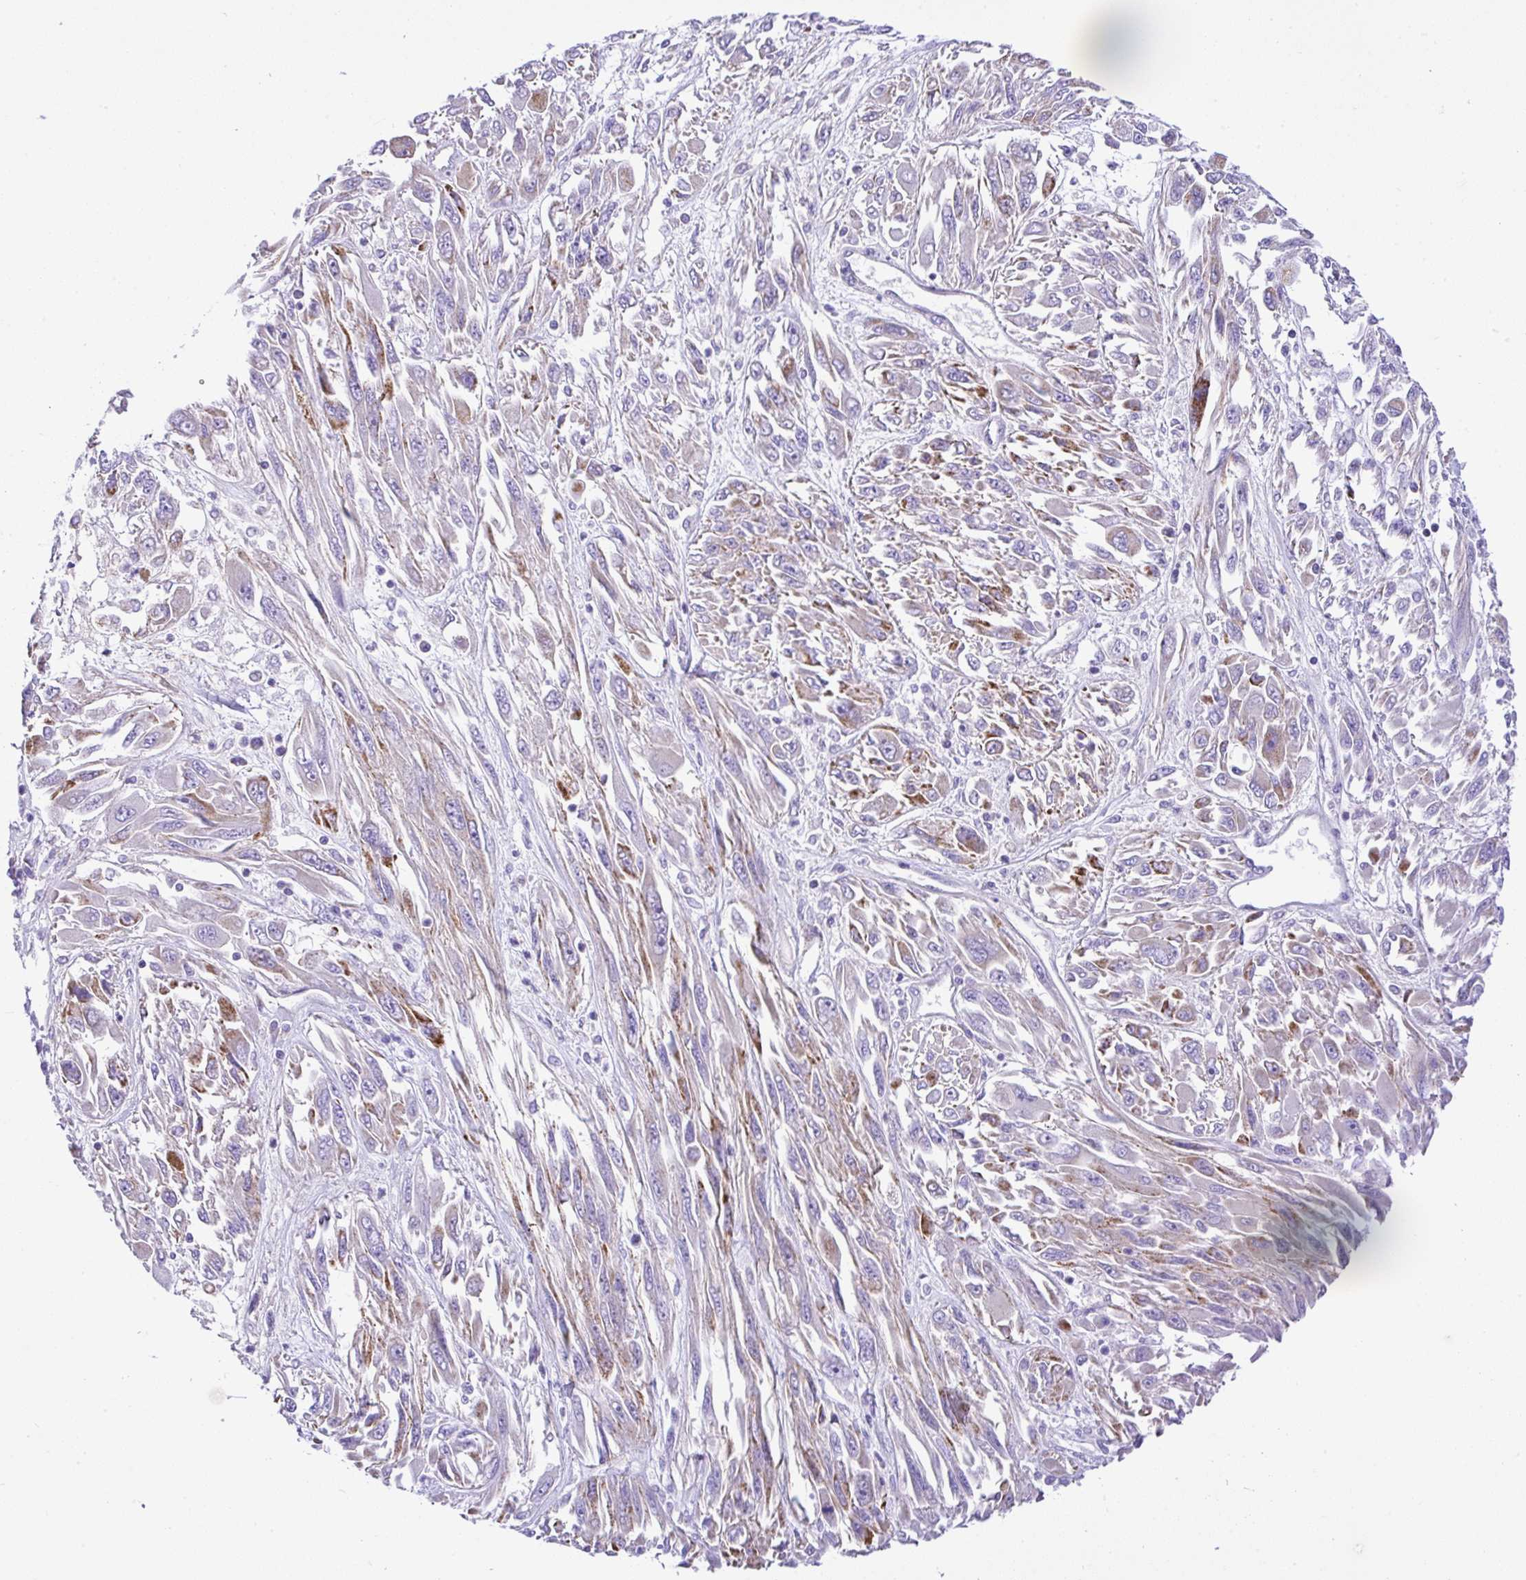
{"staining": {"intensity": "moderate", "quantity": "<25%", "location": "cytoplasmic/membranous"}, "tissue": "melanoma", "cell_type": "Tumor cells", "image_type": "cancer", "snomed": [{"axis": "morphology", "description": "Malignant melanoma, NOS"}, {"axis": "topography", "description": "Skin"}], "caption": "Malignant melanoma stained with a protein marker exhibits moderate staining in tumor cells.", "gene": "SLC13A1", "patient": {"sex": "female", "age": 91}}